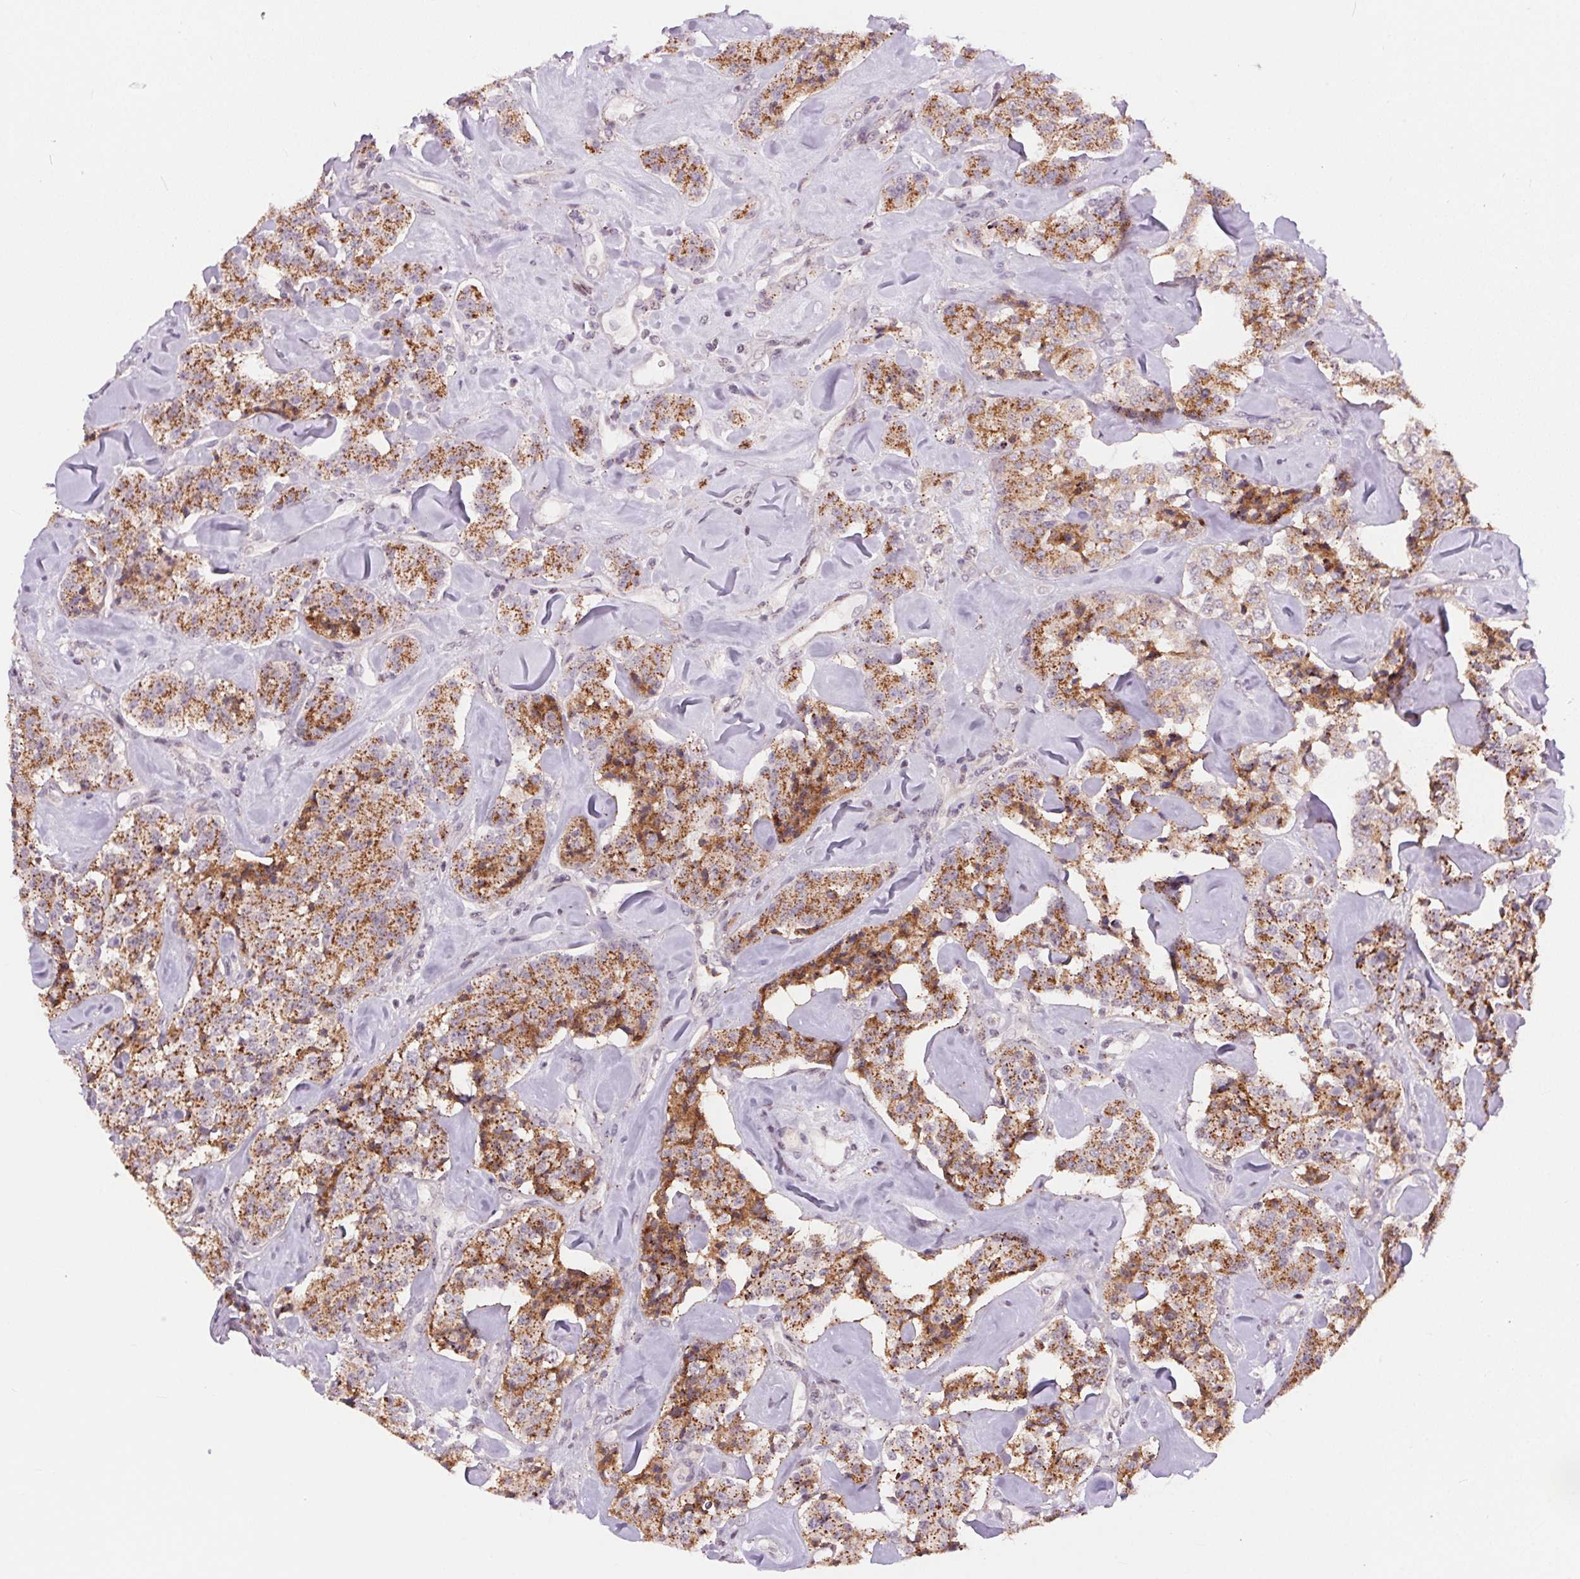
{"staining": {"intensity": "moderate", "quantity": ">75%", "location": "cytoplasmic/membranous"}, "tissue": "carcinoid", "cell_type": "Tumor cells", "image_type": "cancer", "snomed": [{"axis": "morphology", "description": "Carcinoid, malignant, NOS"}, {"axis": "topography", "description": "Pancreas"}], "caption": "Moderate cytoplasmic/membranous protein positivity is identified in about >75% of tumor cells in carcinoid.", "gene": "CHMP4B", "patient": {"sex": "male", "age": 41}}